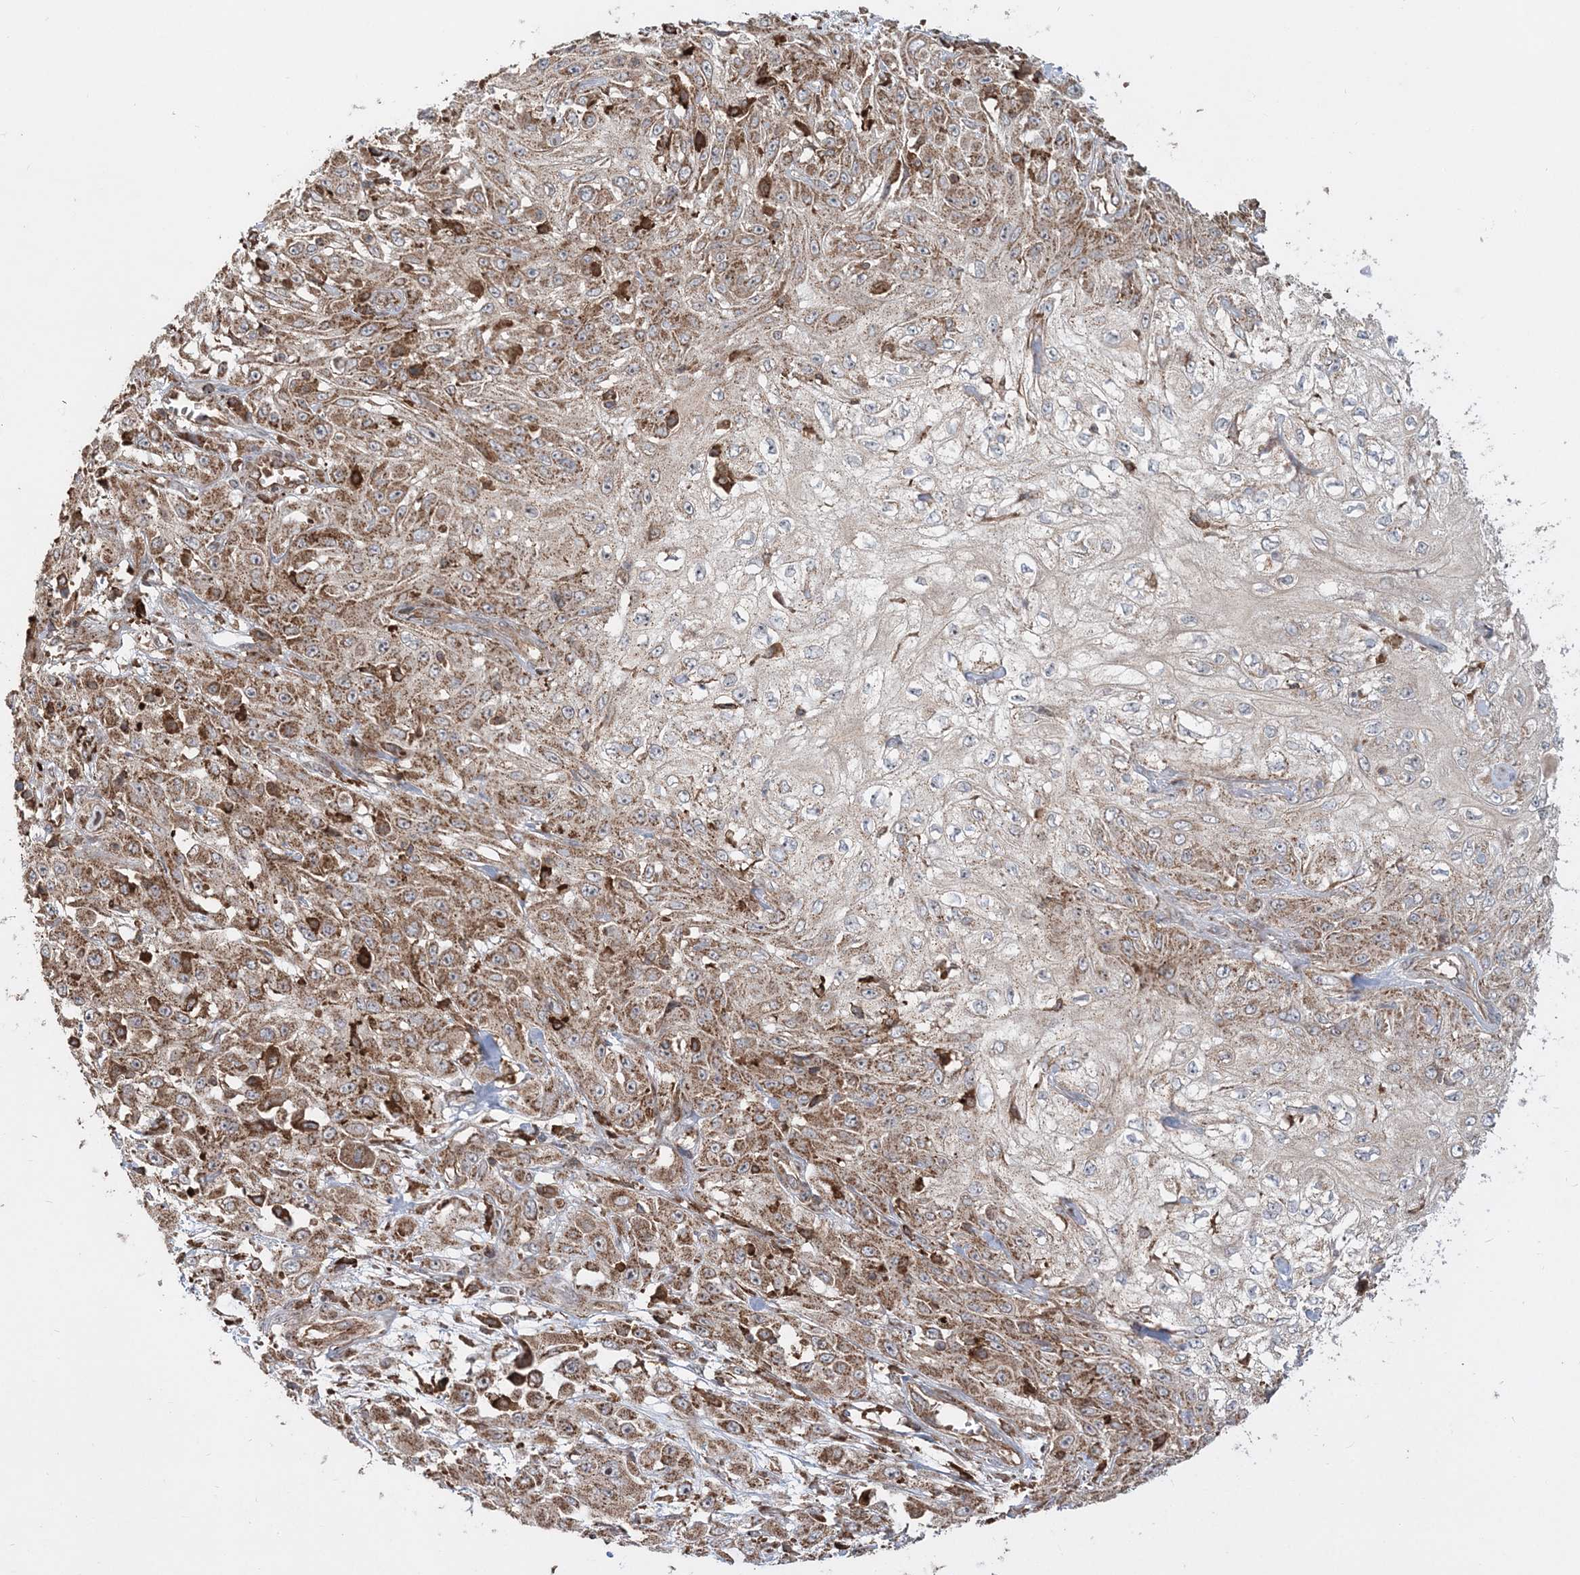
{"staining": {"intensity": "moderate", "quantity": ">75%", "location": "cytoplasmic/membranous"}, "tissue": "skin cancer", "cell_type": "Tumor cells", "image_type": "cancer", "snomed": [{"axis": "morphology", "description": "Squamous cell carcinoma, NOS"}, {"axis": "morphology", "description": "Squamous cell carcinoma, metastatic, NOS"}, {"axis": "topography", "description": "Skin"}, {"axis": "topography", "description": "Lymph node"}], "caption": "Squamous cell carcinoma (skin) stained with a brown dye shows moderate cytoplasmic/membranous positive staining in approximately >75% of tumor cells.", "gene": "LRPPRC", "patient": {"sex": "male", "age": 75}}